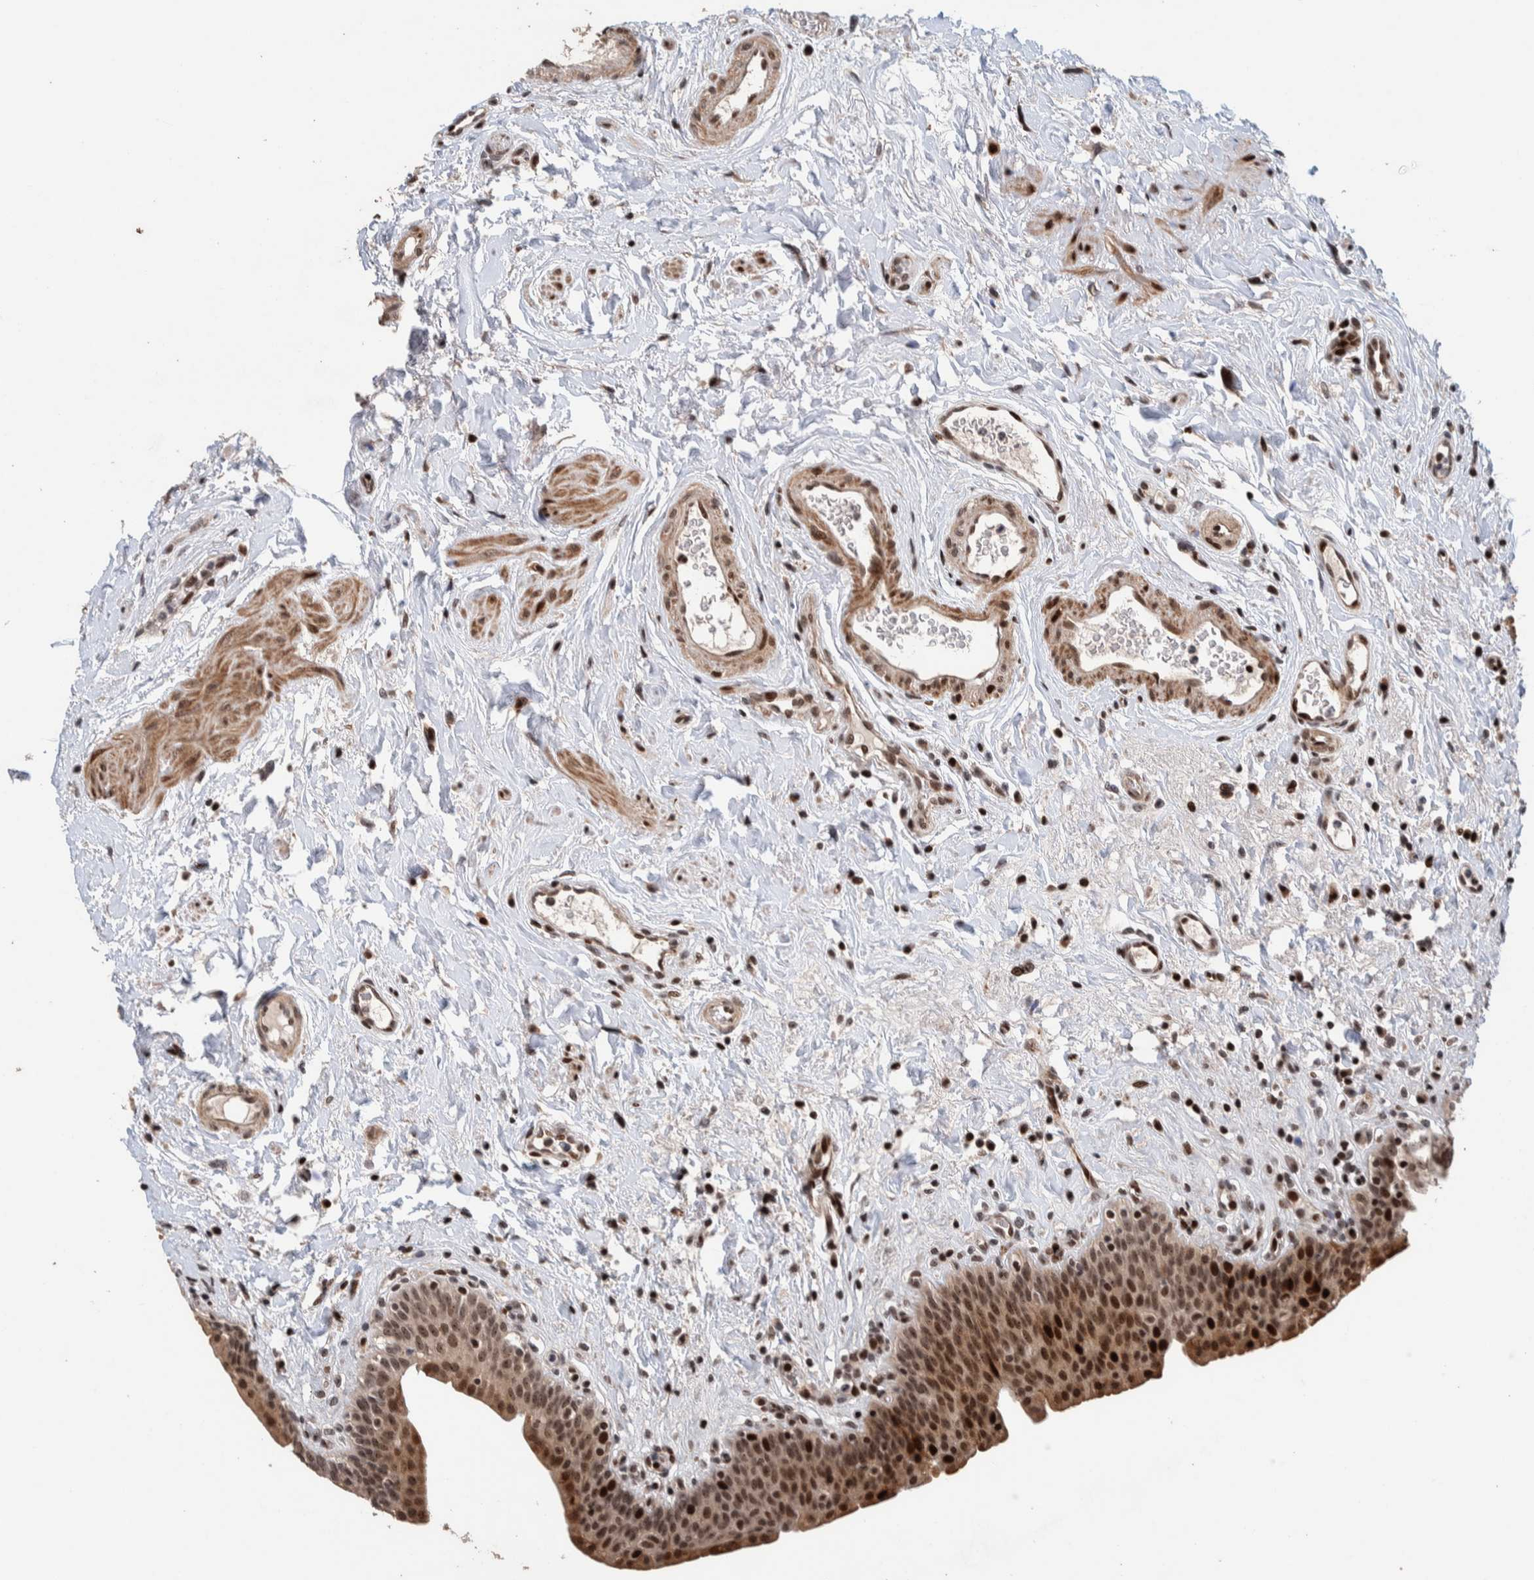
{"staining": {"intensity": "strong", "quantity": ">75%", "location": "nuclear"}, "tissue": "urinary bladder", "cell_type": "Urothelial cells", "image_type": "normal", "snomed": [{"axis": "morphology", "description": "Normal tissue, NOS"}, {"axis": "topography", "description": "Urinary bladder"}], "caption": "The immunohistochemical stain labels strong nuclear expression in urothelial cells of unremarkable urinary bladder.", "gene": "CHD4", "patient": {"sex": "male", "age": 83}}